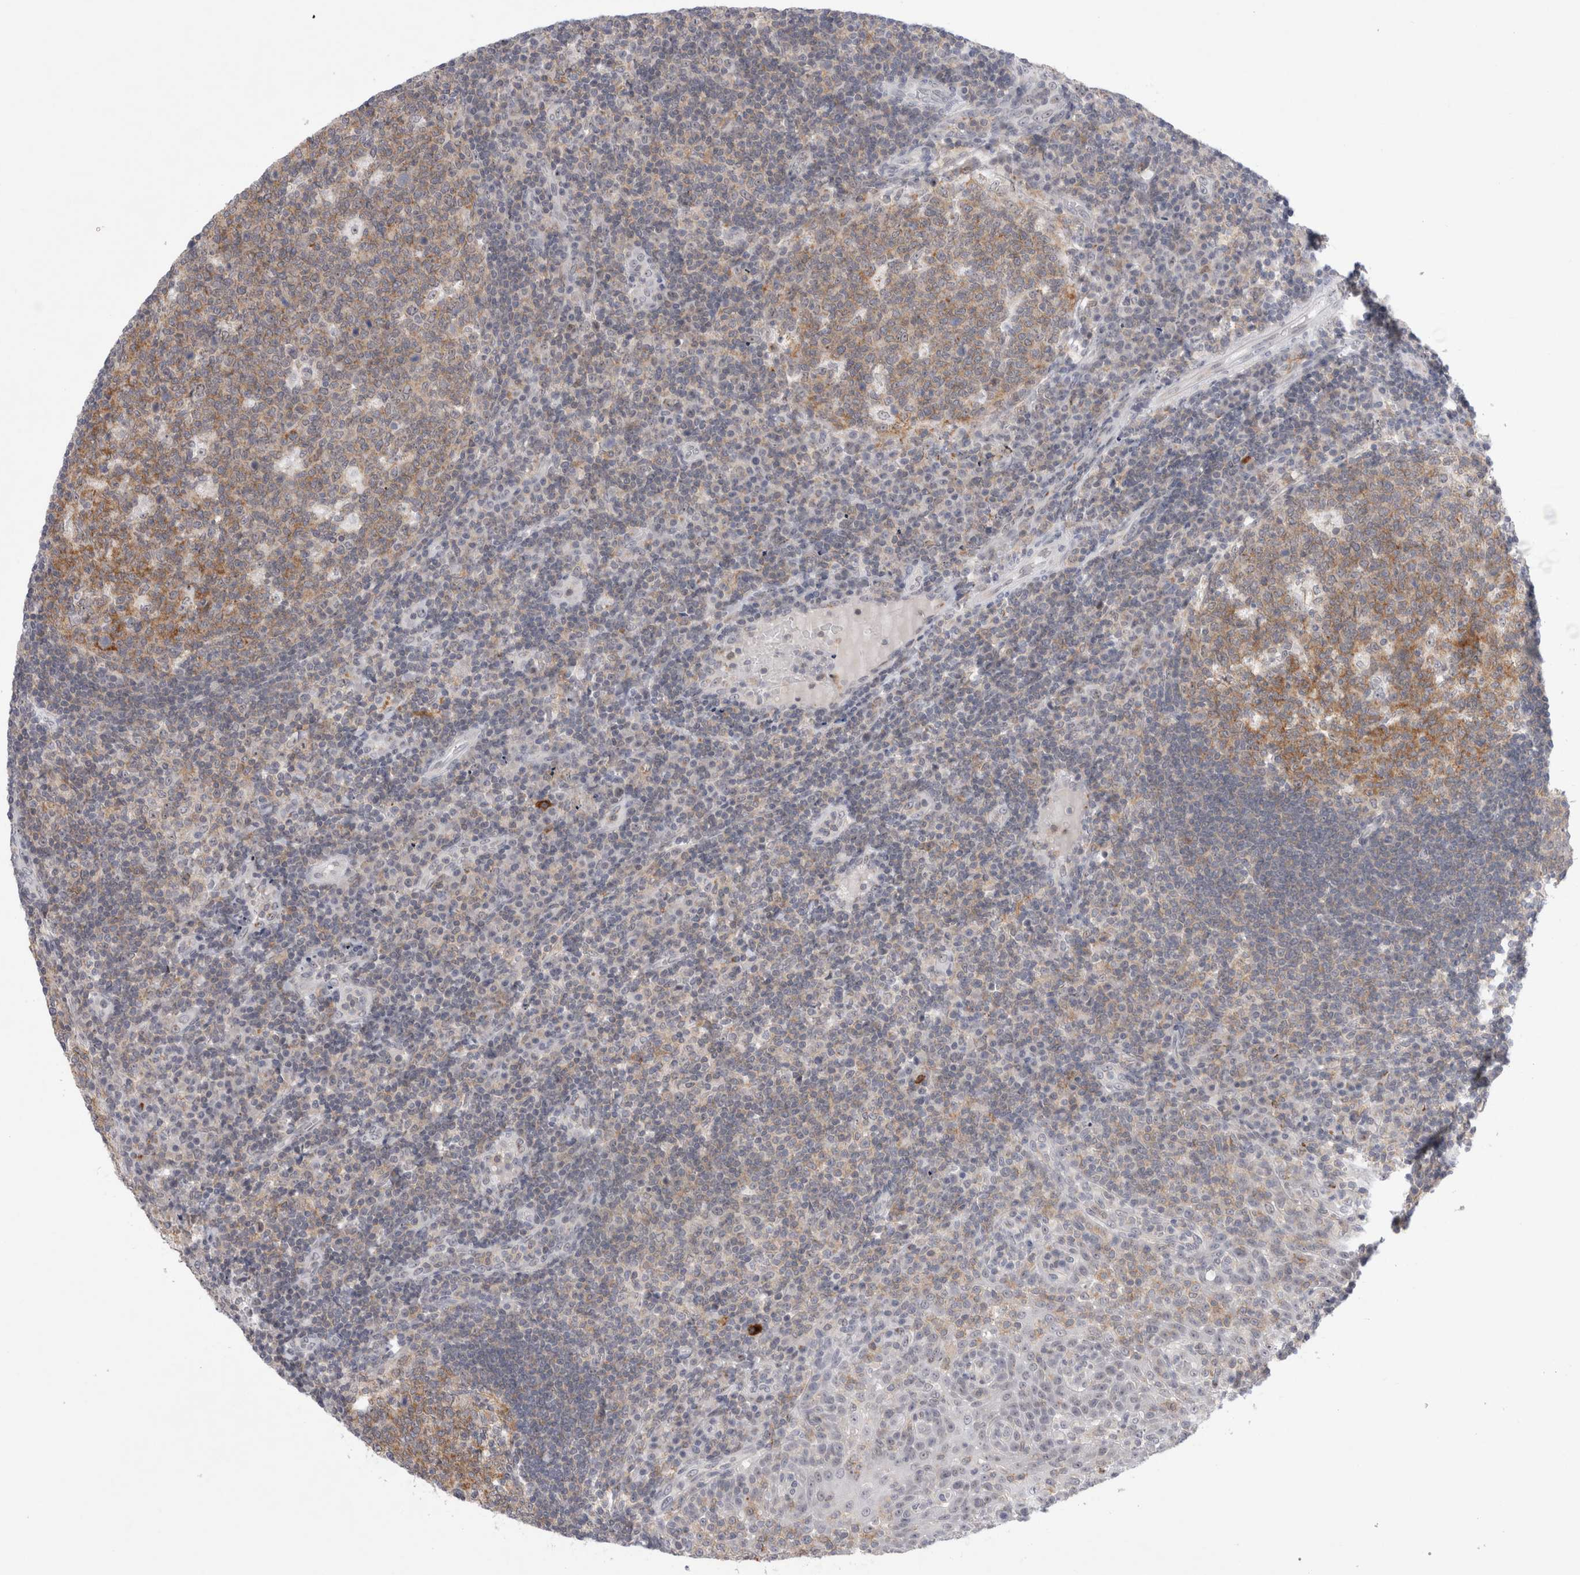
{"staining": {"intensity": "moderate", "quantity": ">75%", "location": "cytoplasmic/membranous"}, "tissue": "tonsil", "cell_type": "Germinal center cells", "image_type": "normal", "snomed": [{"axis": "morphology", "description": "Normal tissue, NOS"}, {"axis": "topography", "description": "Tonsil"}], "caption": "Immunohistochemical staining of normal tonsil demonstrates >75% levels of moderate cytoplasmic/membranous protein staining in approximately >75% of germinal center cells. Using DAB (3,3'-diaminobenzidine) (brown) and hematoxylin (blue) stains, captured at high magnification using brightfield microscopy.", "gene": "CERS5", "patient": {"sex": "female", "age": 40}}